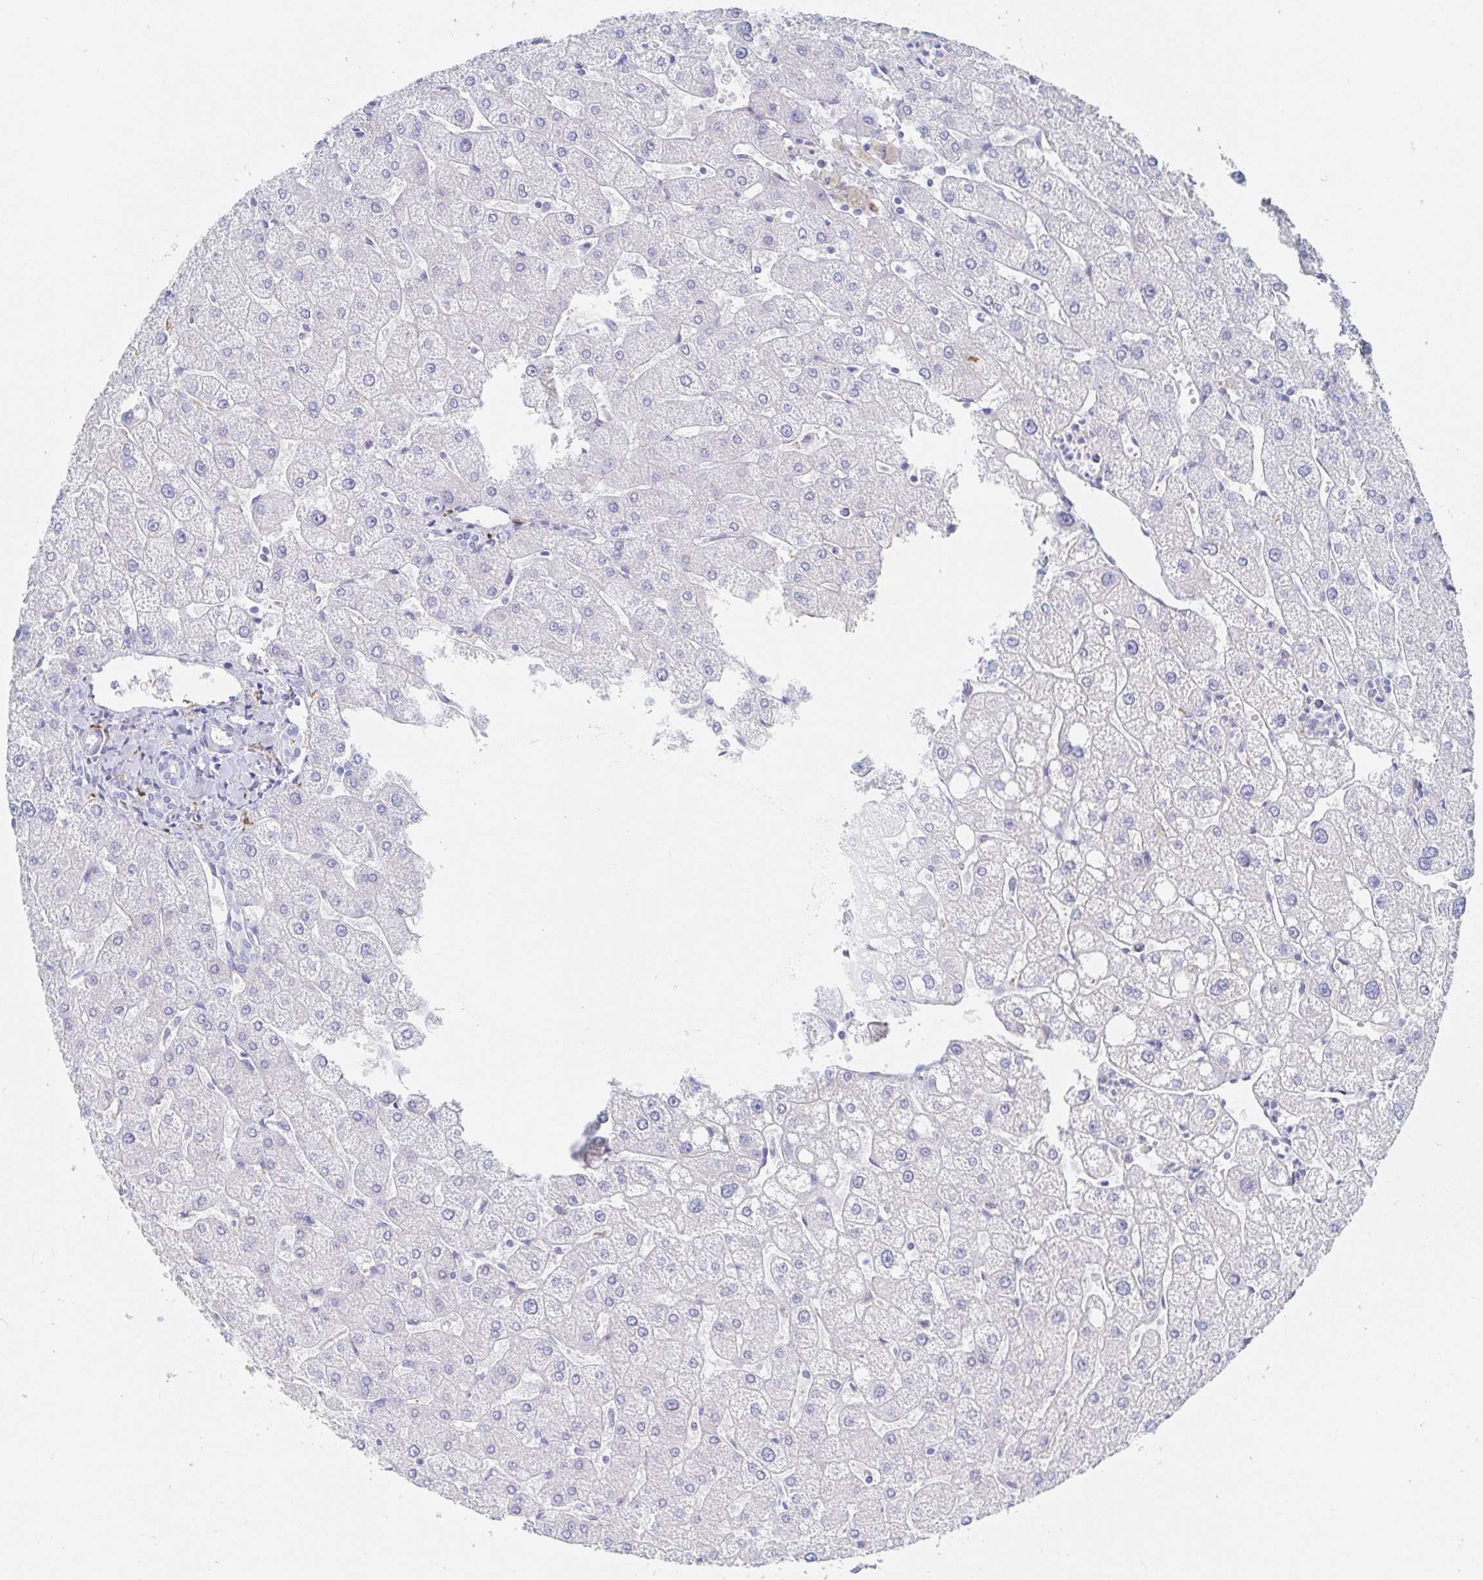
{"staining": {"intensity": "negative", "quantity": "none", "location": "none"}, "tissue": "liver", "cell_type": "Cholangiocytes", "image_type": "normal", "snomed": [{"axis": "morphology", "description": "Normal tissue, NOS"}, {"axis": "topography", "description": "Liver"}], "caption": "This is a histopathology image of IHC staining of normal liver, which shows no expression in cholangiocytes. (Brightfield microscopy of DAB IHC at high magnification).", "gene": "OR2A1", "patient": {"sex": "male", "age": 67}}